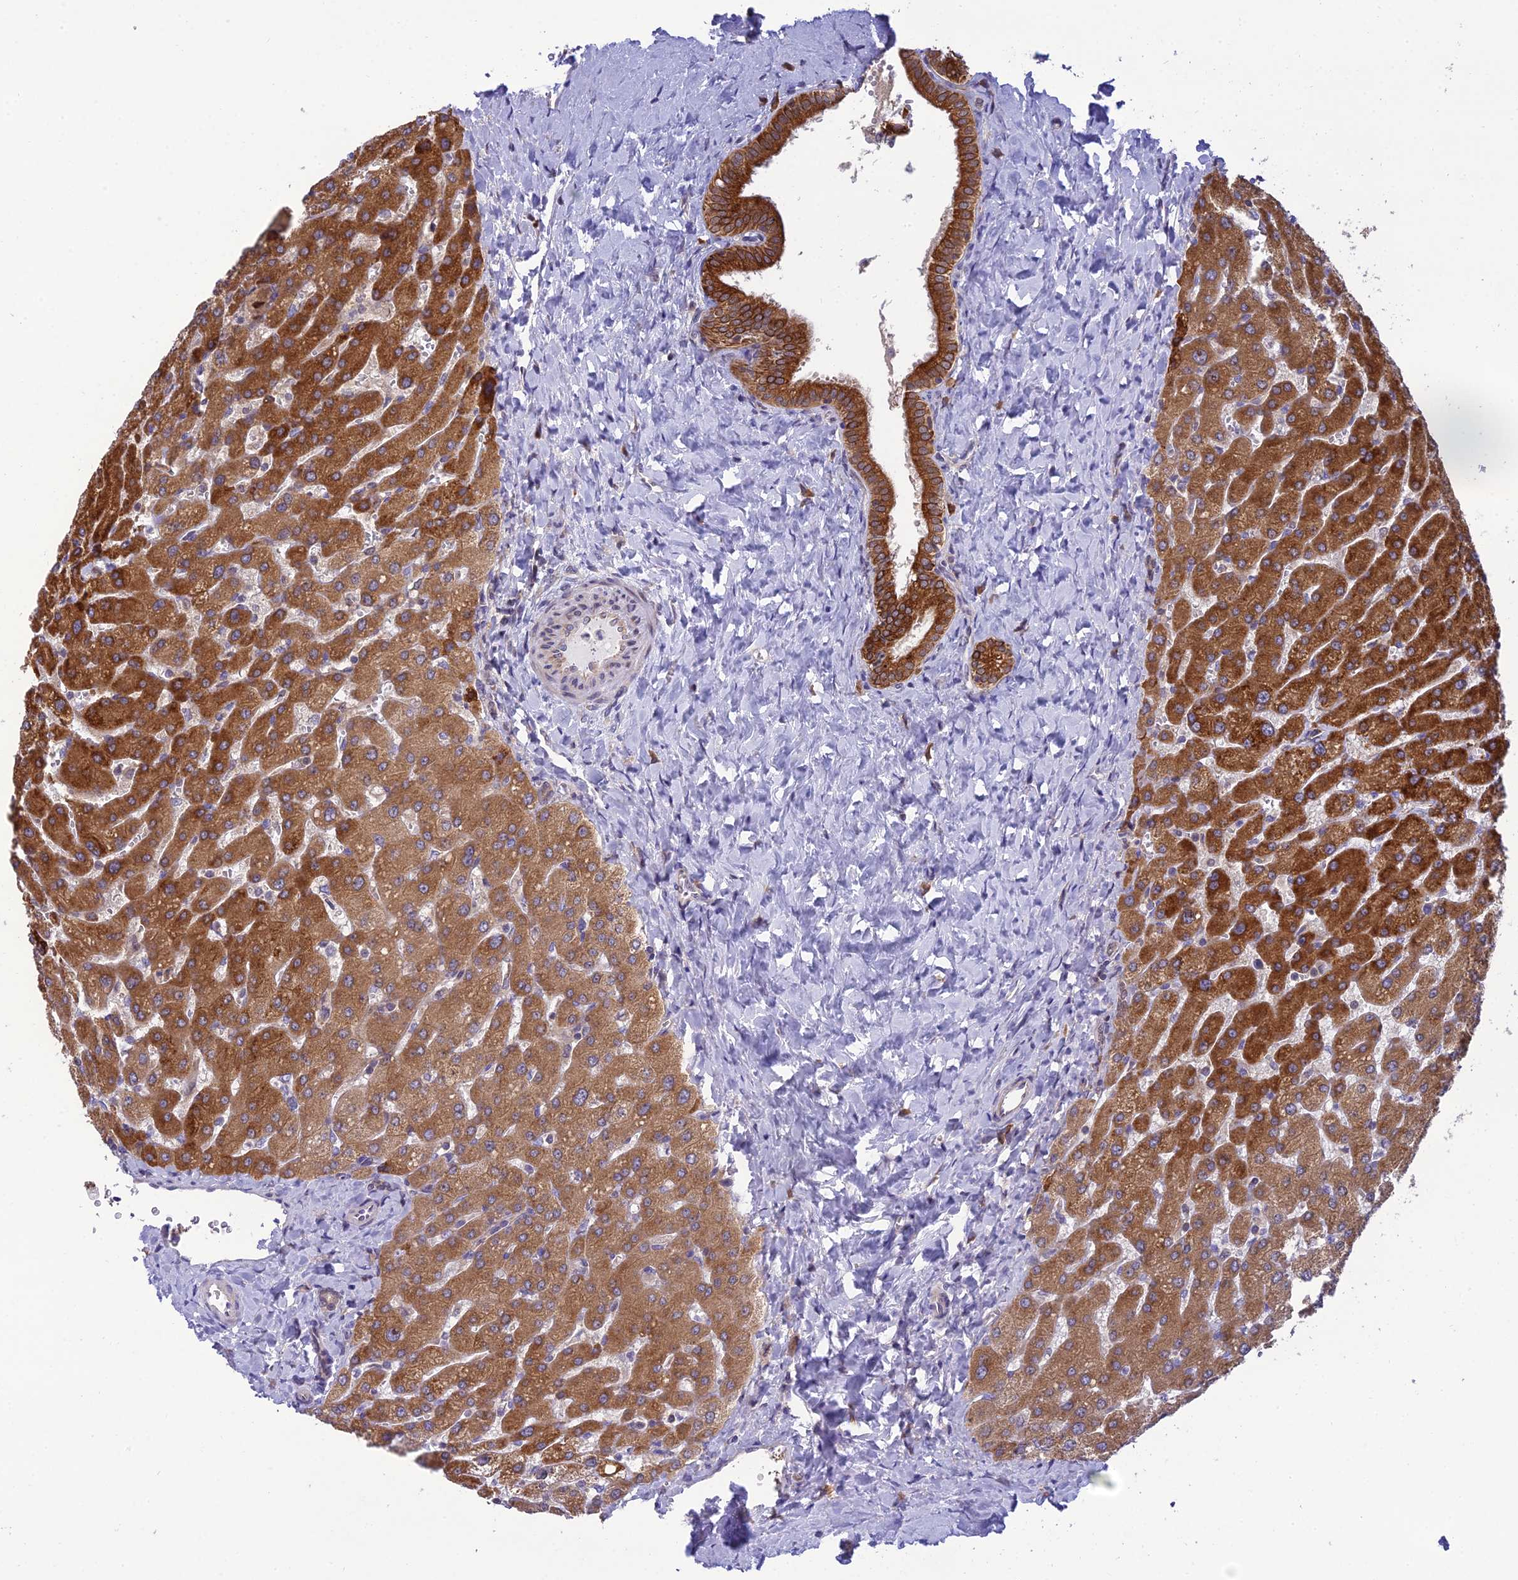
{"staining": {"intensity": "strong", "quantity": ">75%", "location": "cytoplasmic/membranous"}, "tissue": "liver", "cell_type": "Cholangiocytes", "image_type": "normal", "snomed": [{"axis": "morphology", "description": "Normal tissue, NOS"}, {"axis": "topography", "description": "Liver"}], "caption": "High-magnification brightfield microscopy of benign liver stained with DAB (3,3'-diaminobenzidine) (brown) and counterstained with hematoxylin (blue). cholangiocytes exhibit strong cytoplasmic/membranous staining is present in about>75% of cells. Using DAB (brown) and hematoxylin (blue) stains, captured at high magnification using brightfield microscopy.", "gene": "CLCN7", "patient": {"sex": "male", "age": 55}}